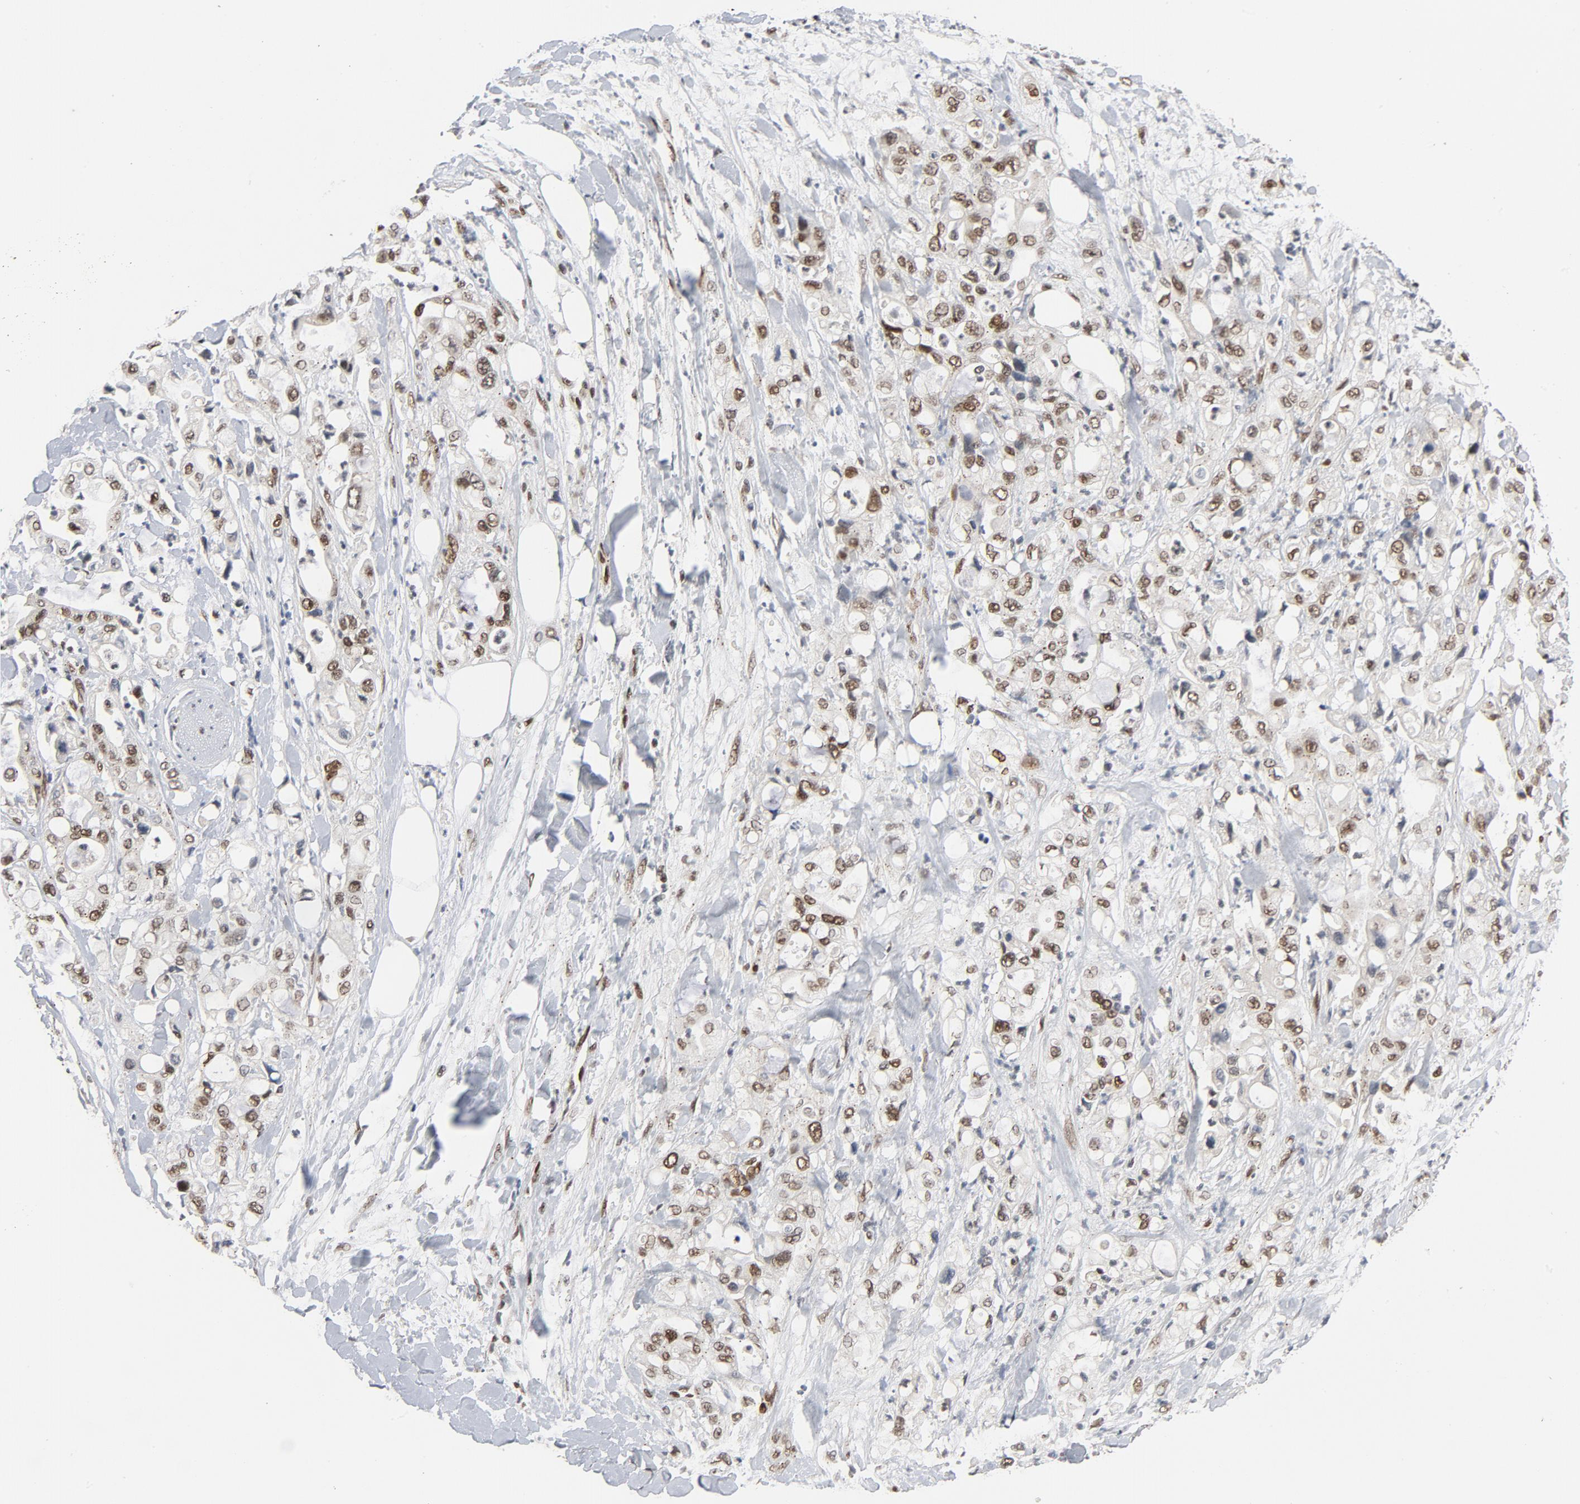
{"staining": {"intensity": "moderate", "quantity": ">75%", "location": "nuclear"}, "tissue": "pancreatic cancer", "cell_type": "Tumor cells", "image_type": "cancer", "snomed": [{"axis": "morphology", "description": "Adenocarcinoma, NOS"}, {"axis": "topography", "description": "Pancreas"}], "caption": "Brown immunohistochemical staining in human pancreatic cancer (adenocarcinoma) exhibits moderate nuclear staining in about >75% of tumor cells. The protein of interest is shown in brown color, while the nuclei are stained blue.", "gene": "SMARCD1", "patient": {"sex": "male", "age": 70}}